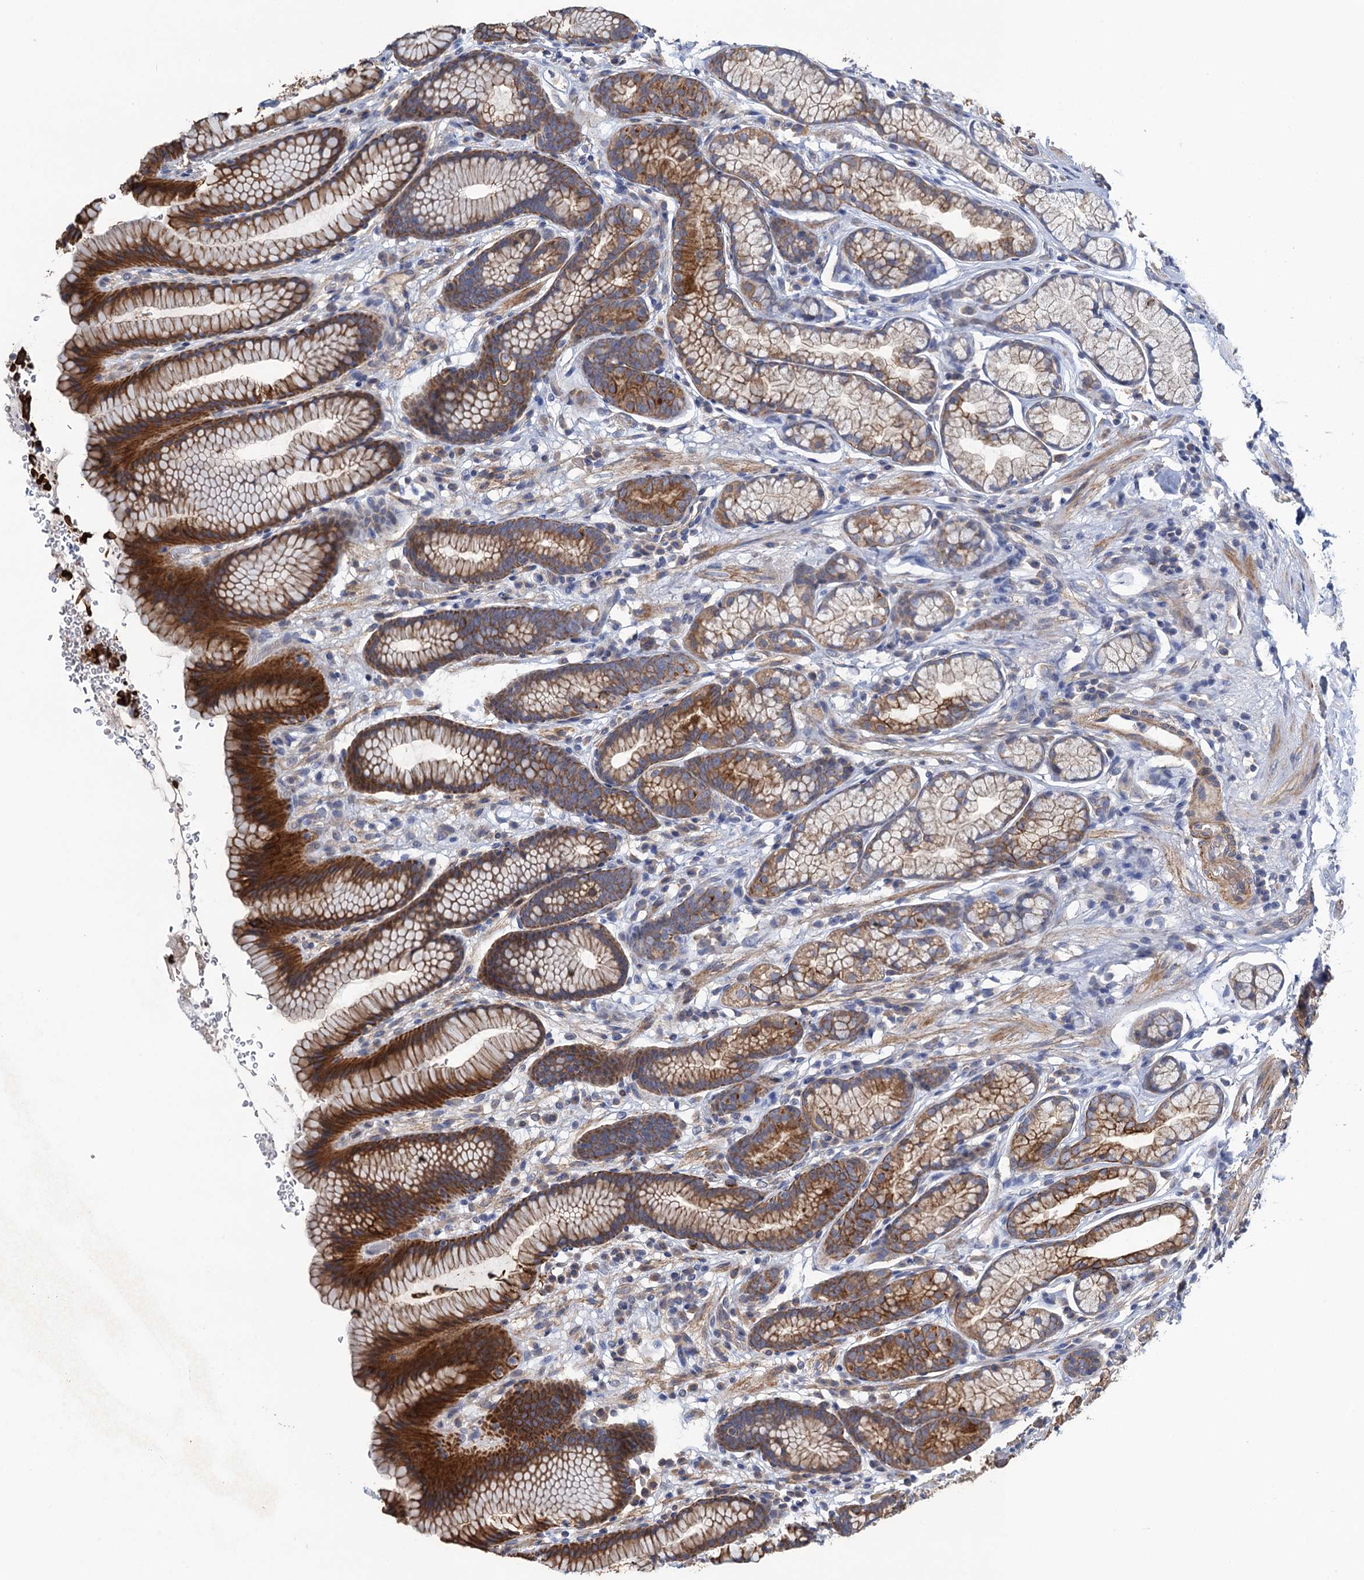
{"staining": {"intensity": "strong", "quantity": "25%-75%", "location": "cytoplasmic/membranous"}, "tissue": "stomach", "cell_type": "Glandular cells", "image_type": "normal", "snomed": [{"axis": "morphology", "description": "Normal tissue, NOS"}, {"axis": "topography", "description": "Stomach"}], "caption": "Stomach stained with immunohistochemistry demonstrates strong cytoplasmic/membranous positivity in approximately 25%-75% of glandular cells. (Stains: DAB (3,3'-diaminobenzidine) in brown, nuclei in blue, Microscopy: brightfield microscopy at high magnification).", "gene": "SMCO3", "patient": {"sex": "male", "age": 42}}